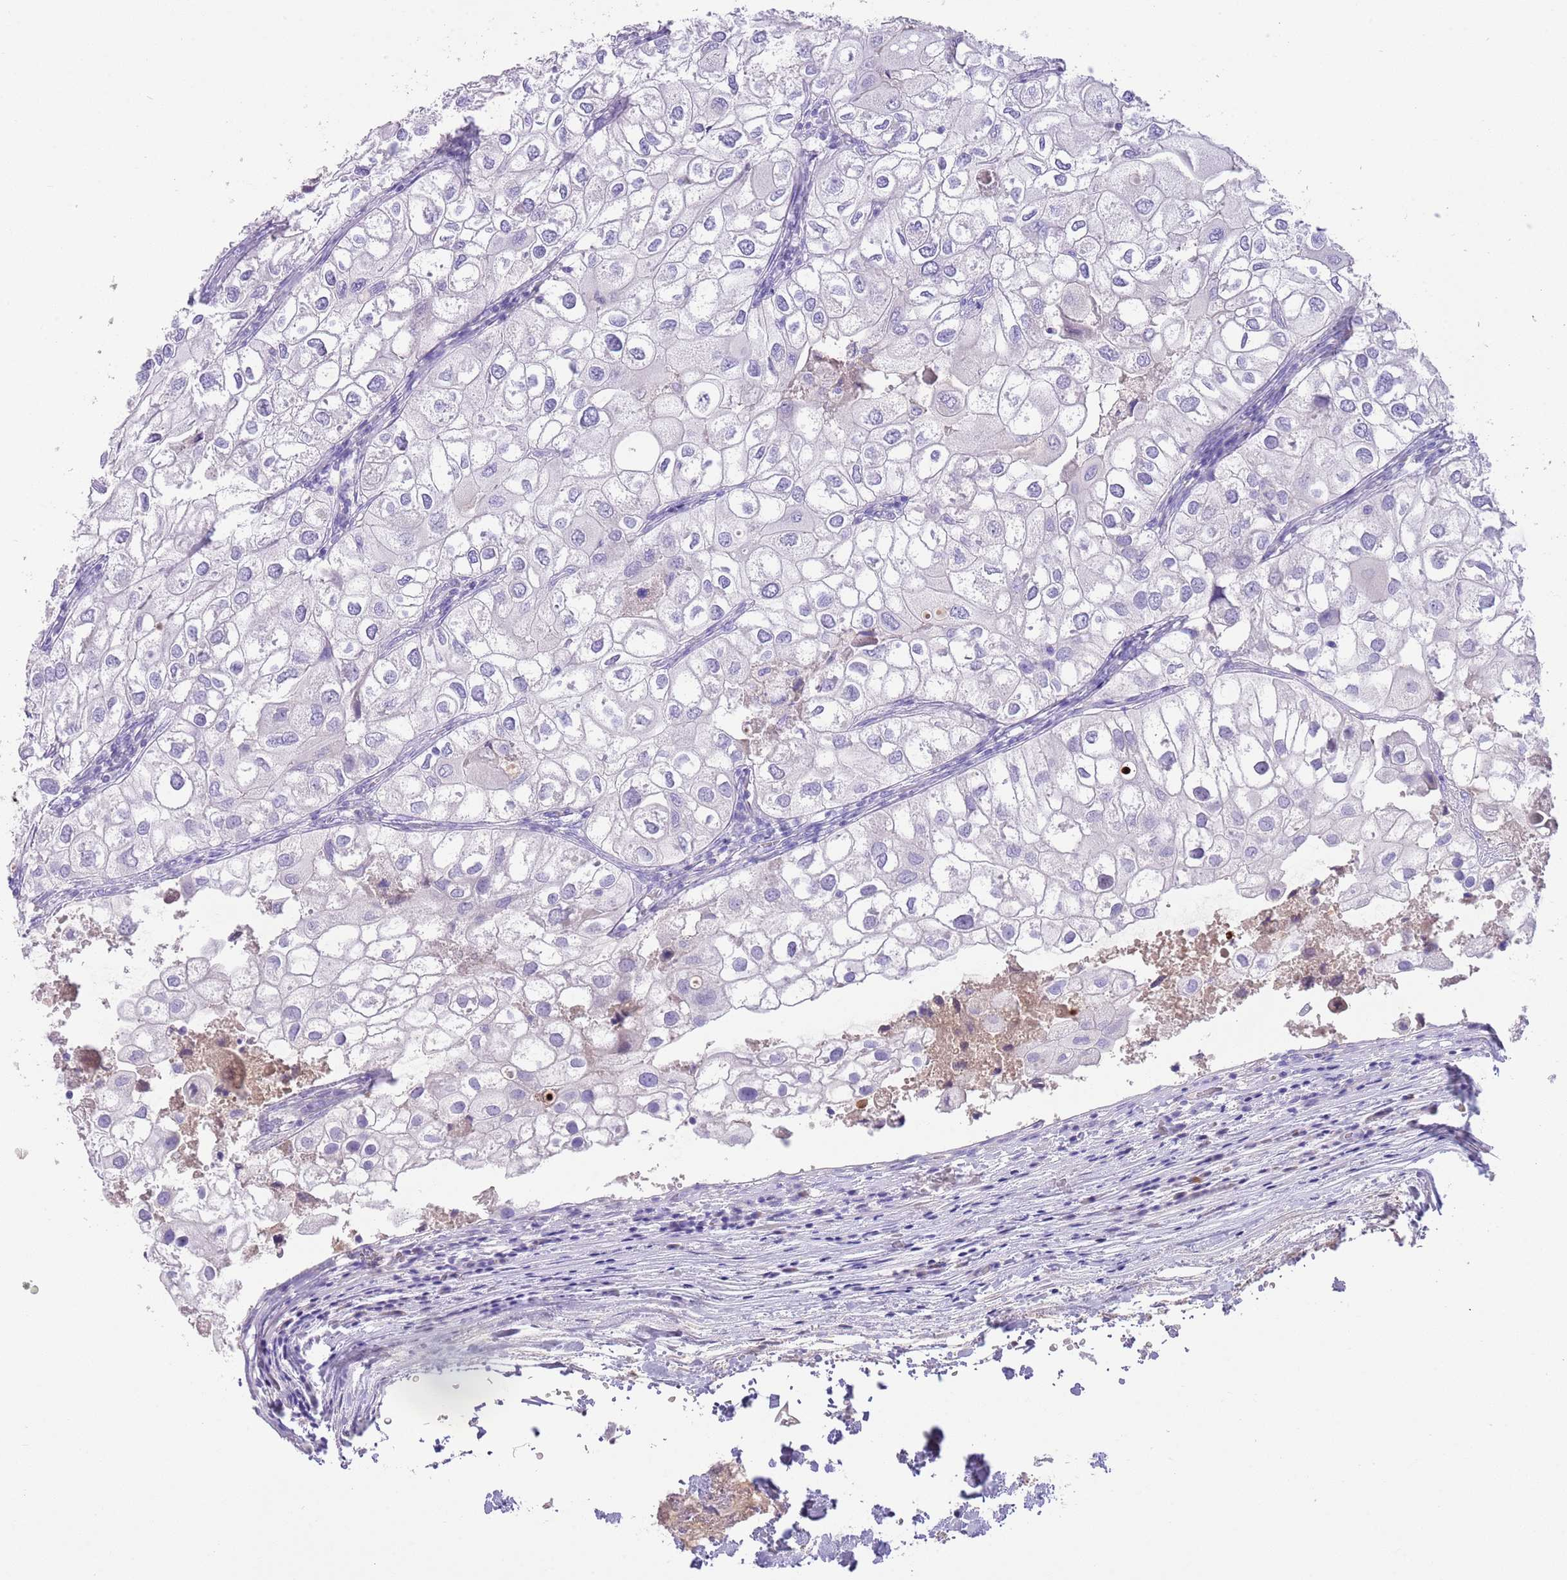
{"staining": {"intensity": "negative", "quantity": "none", "location": "none"}, "tissue": "urothelial cancer", "cell_type": "Tumor cells", "image_type": "cancer", "snomed": [{"axis": "morphology", "description": "Urothelial carcinoma, High grade"}, {"axis": "topography", "description": "Urinary bladder"}], "caption": "Micrograph shows no significant protein staining in tumor cells of urothelial cancer.", "gene": "IGFL4", "patient": {"sex": "male", "age": 64}}